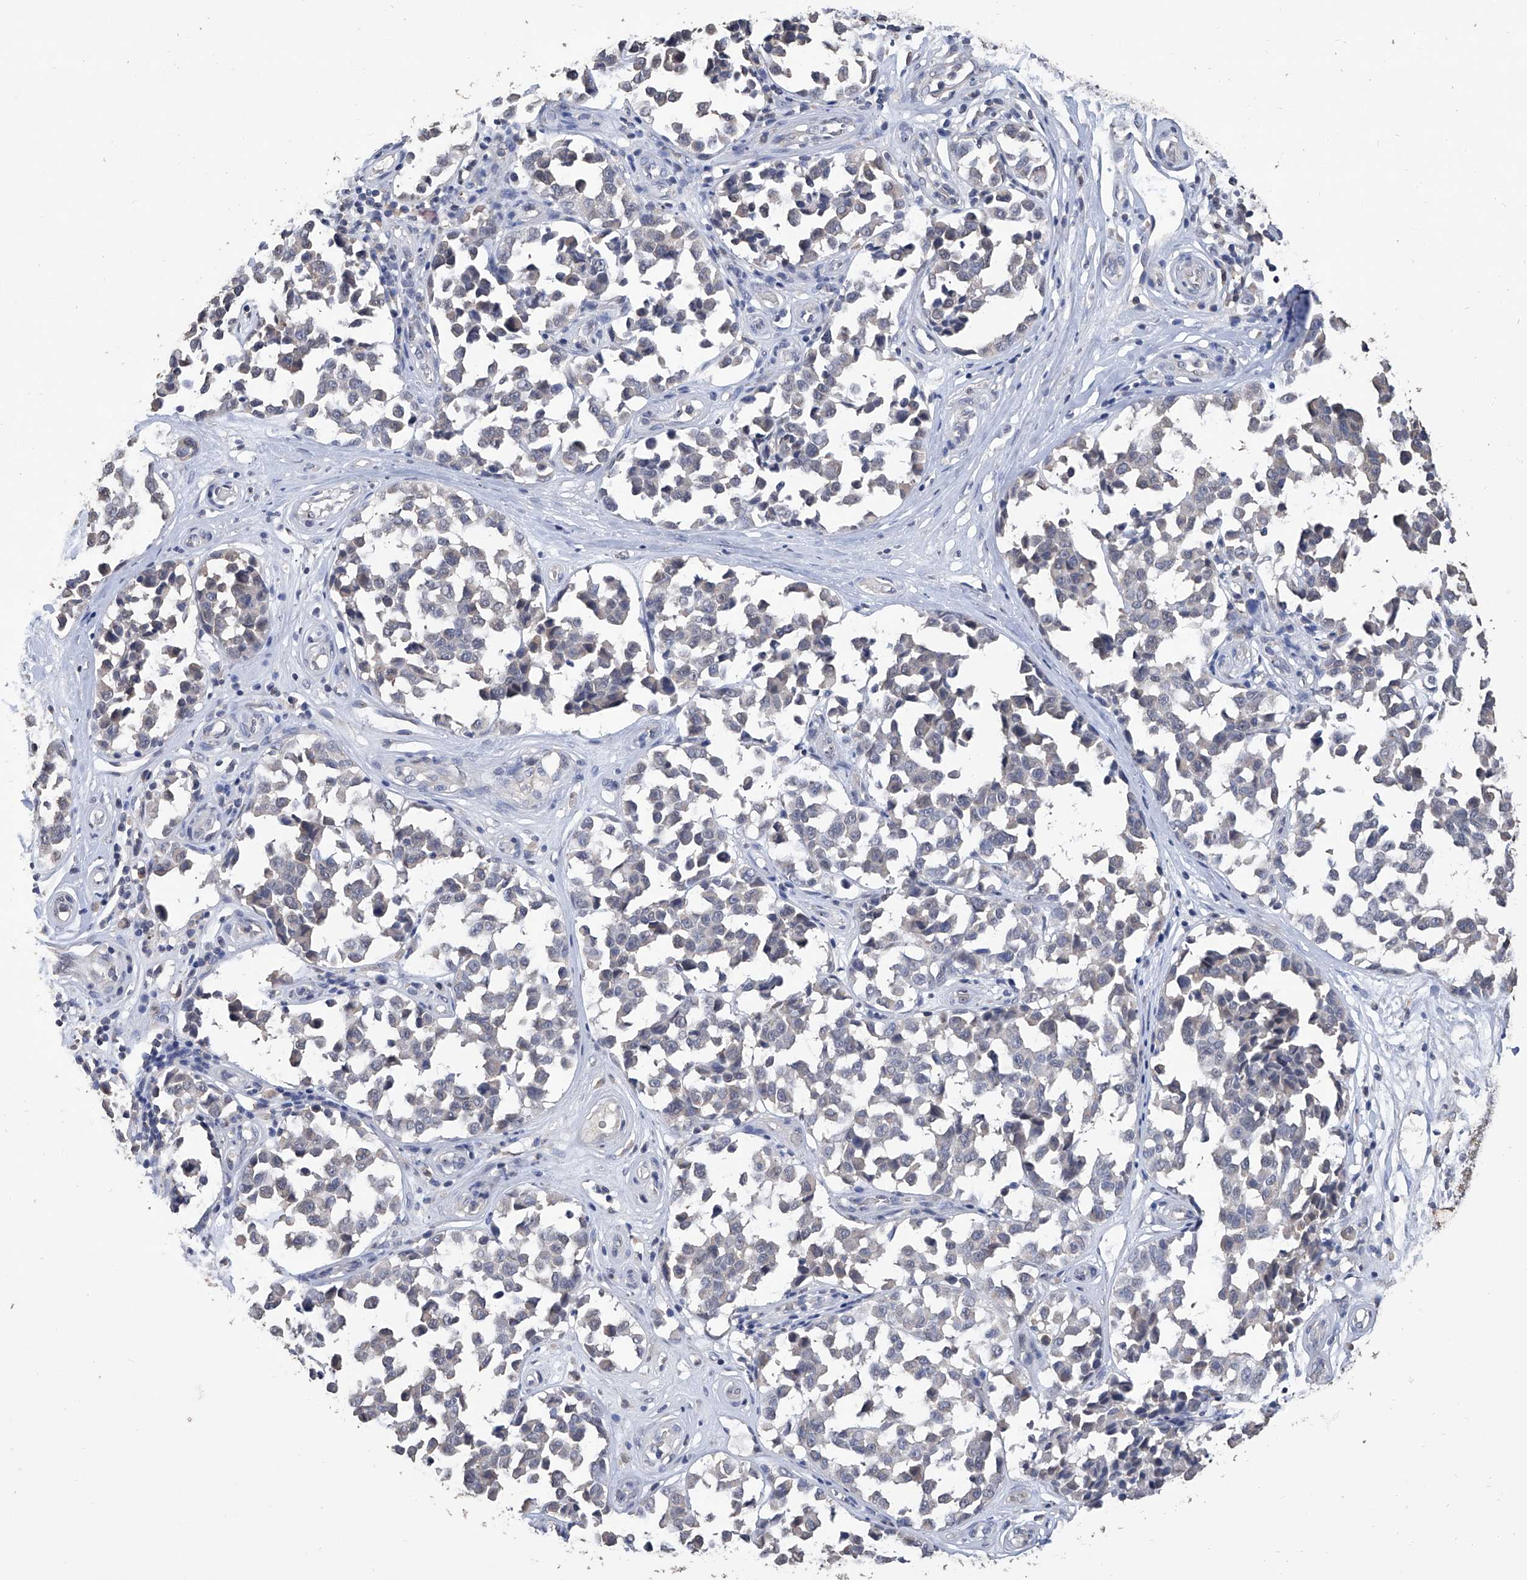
{"staining": {"intensity": "negative", "quantity": "none", "location": "none"}, "tissue": "melanoma", "cell_type": "Tumor cells", "image_type": "cancer", "snomed": [{"axis": "morphology", "description": "Malignant melanoma, NOS"}, {"axis": "topography", "description": "Skin"}], "caption": "Image shows no significant protein expression in tumor cells of malignant melanoma. (IHC, brightfield microscopy, high magnification).", "gene": "GPT", "patient": {"sex": "female", "age": 64}}